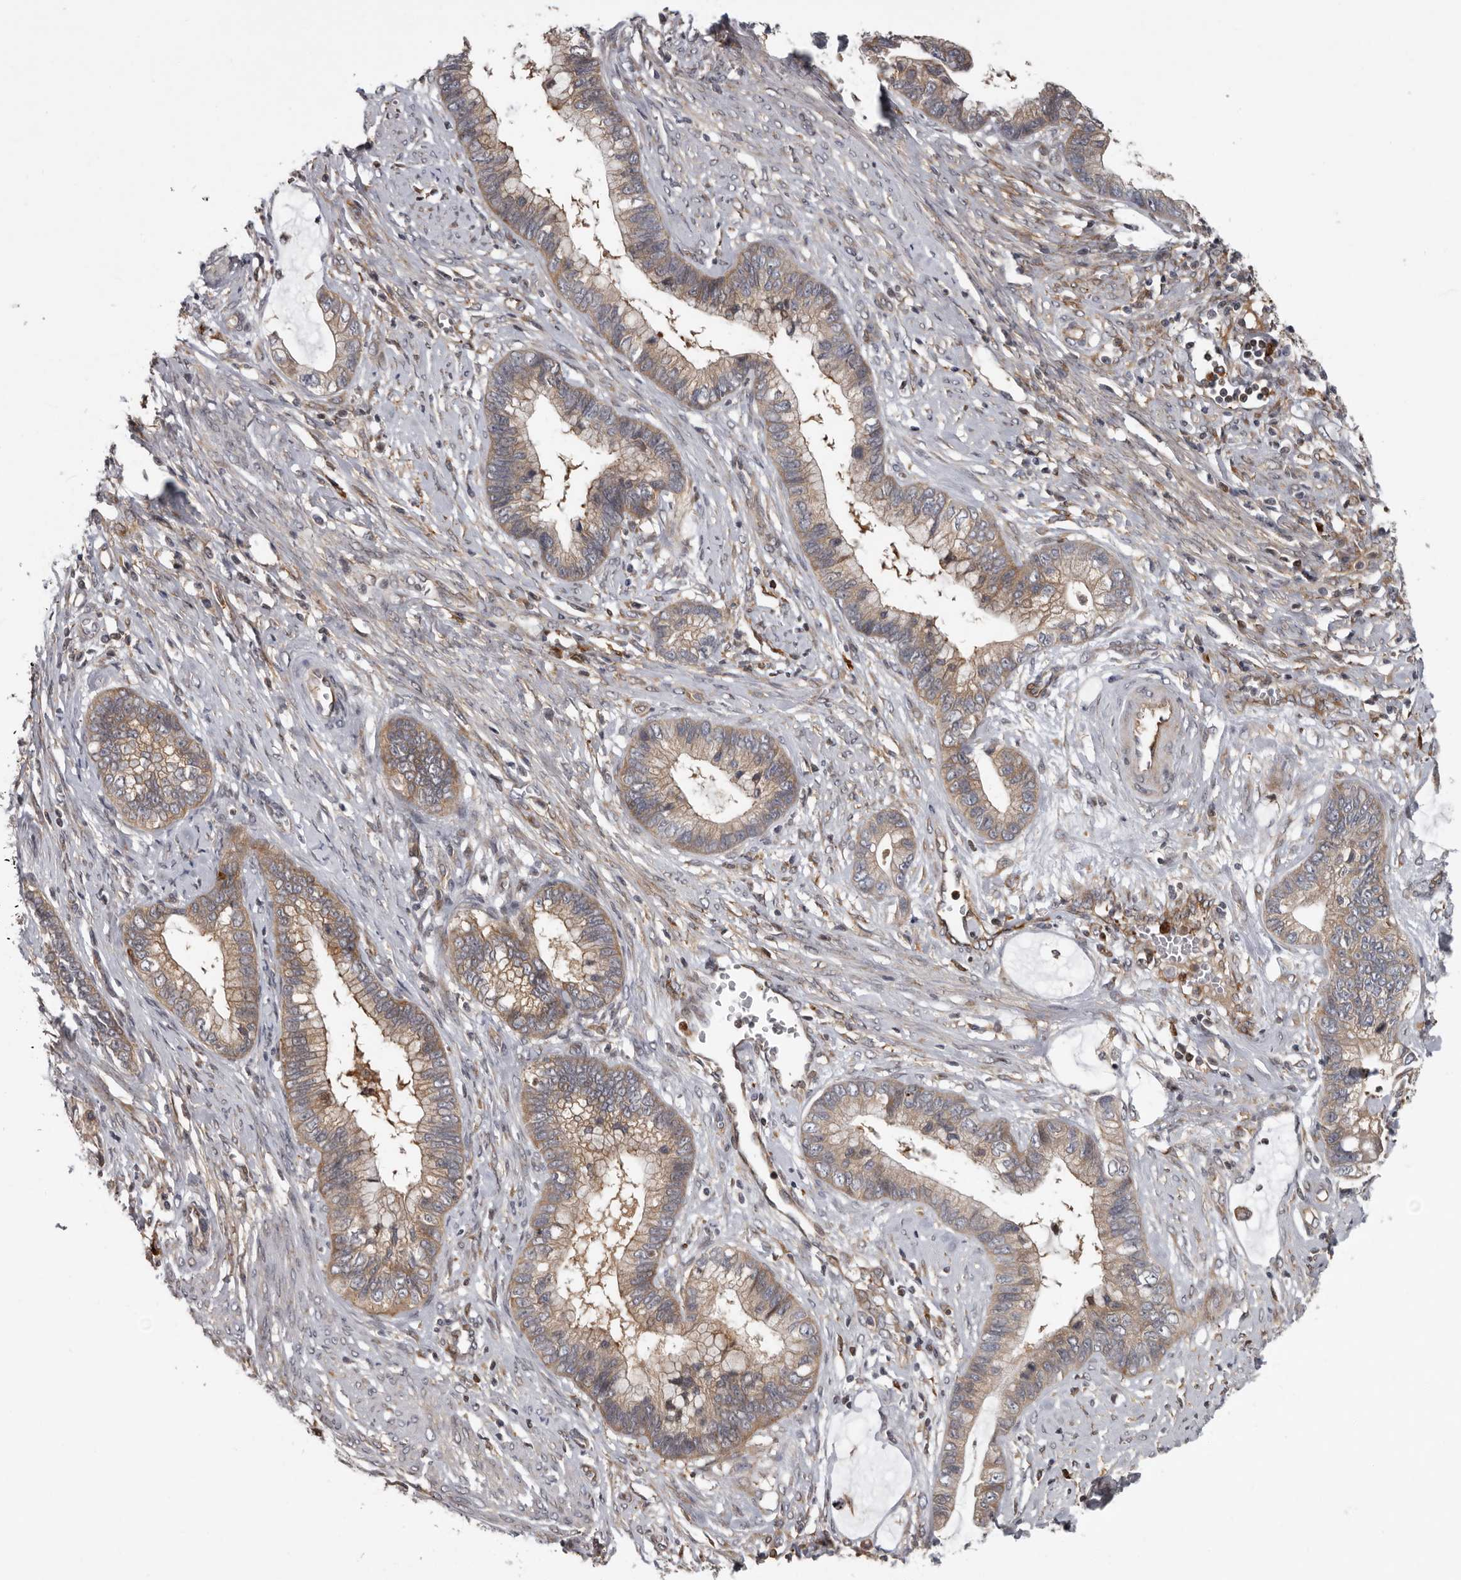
{"staining": {"intensity": "weak", "quantity": ">75%", "location": "cytoplasmic/membranous"}, "tissue": "cervical cancer", "cell_type": "Tumor cells", "image_type": "cancer", "snomed": [{"axis": "morphology", "description": "Adenocarcinoma, NOS"}, {"axis": "topography", "description": "Cervix"}], "caption": "A brown stain labels weak cytoplasmic/membranous positivity of a protein in human adenocarcinoma (cervical) tumor cells.", "gene": "FGFR4", "patient": {"sex": "female", "age": 44}}